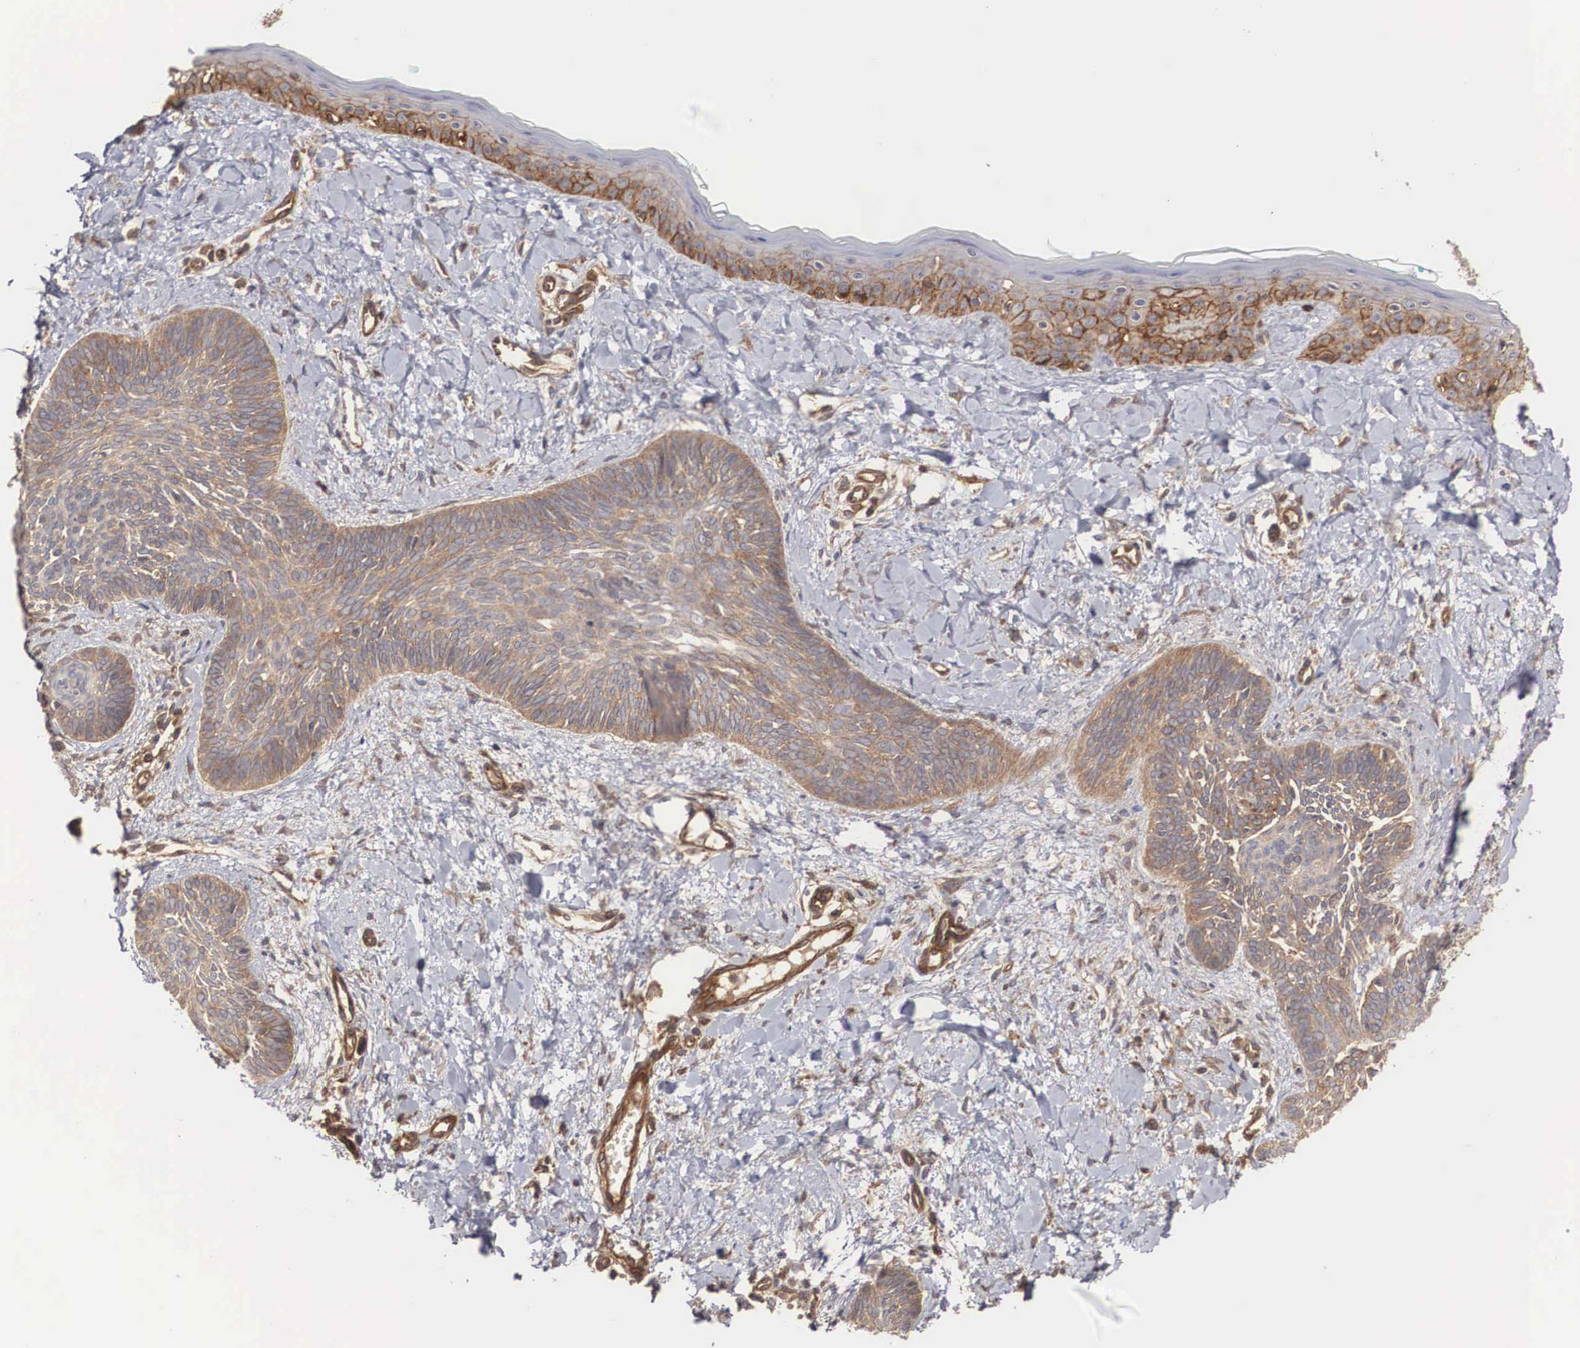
{"staining": {"intensity": "moderate", "quantity": "25%-75%", "location": "cytoplasmic/membranous"}, "tissue": "skin cancer", "cell_type": "Tumor cells", "image_type": "cancer", "snomed": [{"axis": "morphology", "description": "Basal cell carcinoma"}, {"axis": "topography", "description": "Skin"}], "caption": "Protein staining displays moderate cytoplasmic/membranous expression in about 25%-75% of tumor cells in basal cell carcinoma (skin).", "gene": "ARMCX4", "patient": {"sex": "female", "age": 81}}